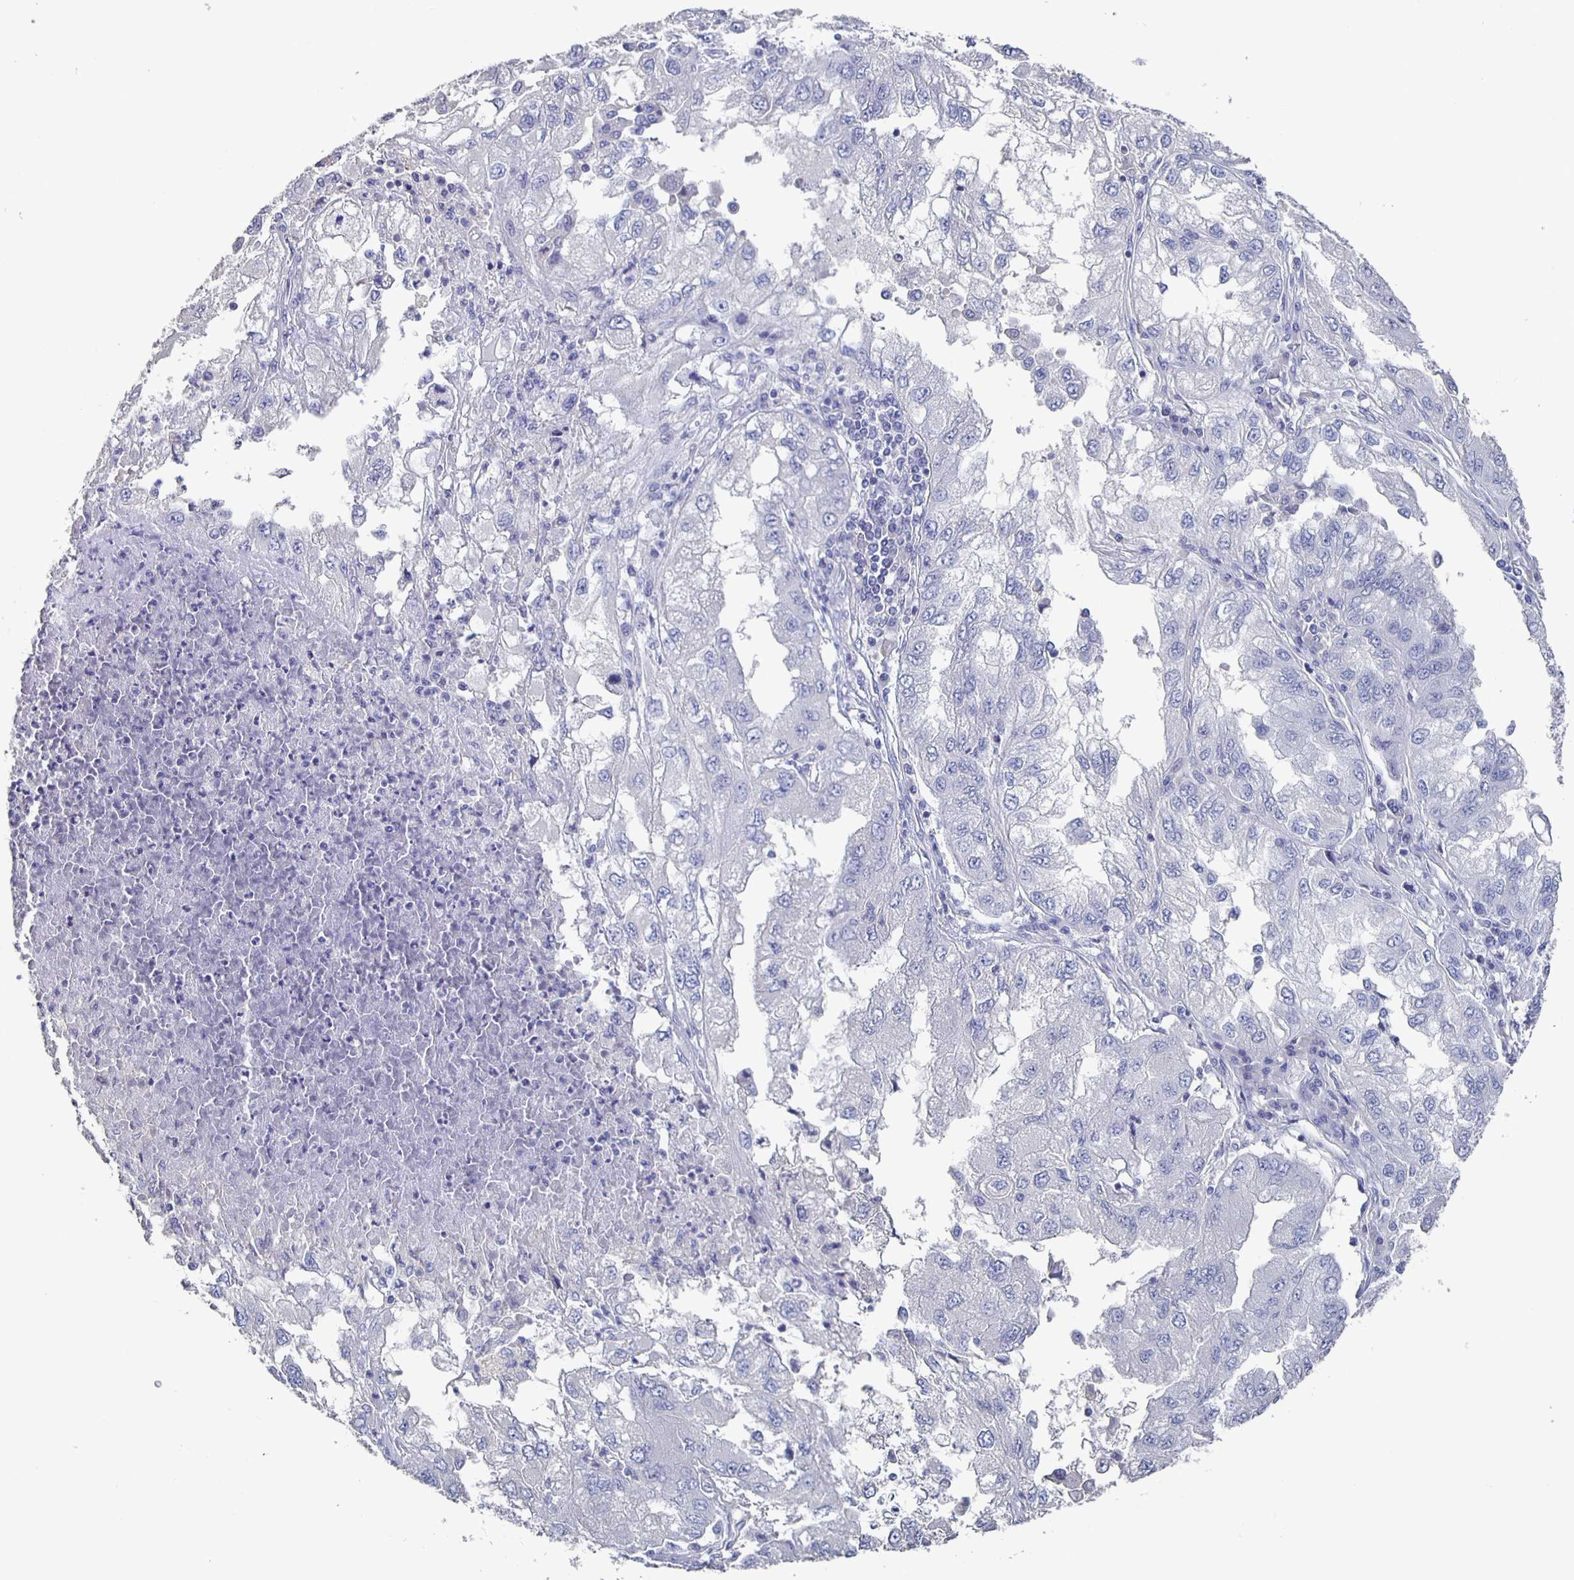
{"staining": {"intensity": "negative", "quantity": "none", "location": "none"}, "tissue": "lung cancer", "cell_type": "Tumor cells", "image_type": "cancer", "snomed": [{"axis": "morphology", "description": "Adenocarcinoma, NOS"}, {"axis": "morphology", "description": "Adenocarcinoma primary or metastatic"}, {"axis": "topography", "description": "Lung"}], "caption": "A photomicrograph of lung cancer stained for a protein reveals no brown staining in tumor cells.", "gene": "CACNA2D2", "patient": {"sex": "male", "age": 74}}